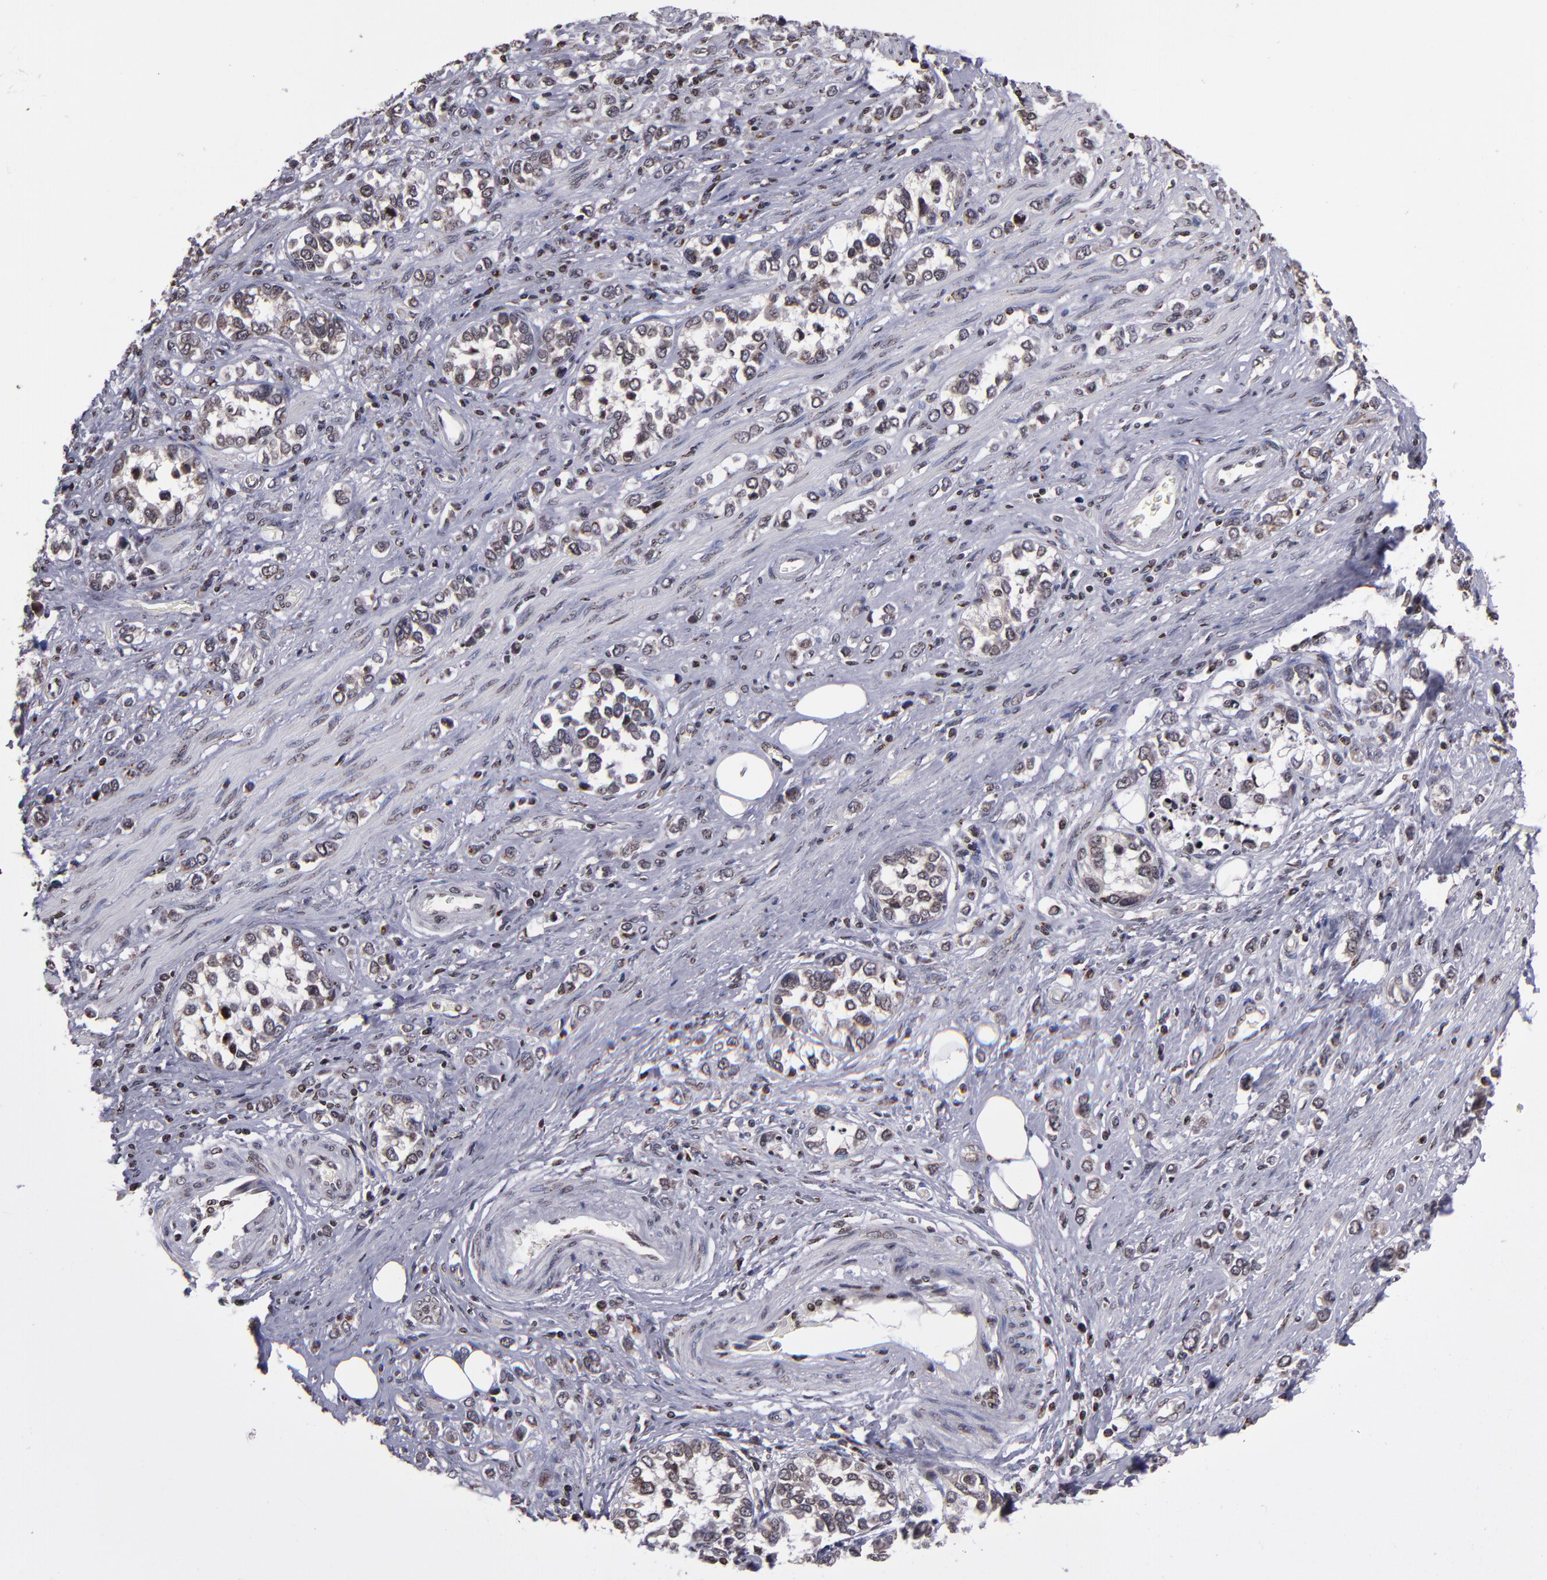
{"staining": {"intensity": "moderate", "quantity": ">75%", "location": "cytoplasmic/membranous,nuclear"}, "tissue": "stomach cancer", "cell_type": "Tumor cells", "image_type": "cancer", "snomed": [{"axis": "morphology", "description": "Adenocarcinoma, NOS"}, {"axis": "topography", "description": "Stomach, upper"}], "caption": "The micrograph displays staining of stomach cancer (adenocarcinoma), revealing moderate cytoplasmic/membranous and nuclear protein staining (brown color) within tumor cells.", "gene": "CSDC2", "patient": {"sex": "male", "age": 76}}